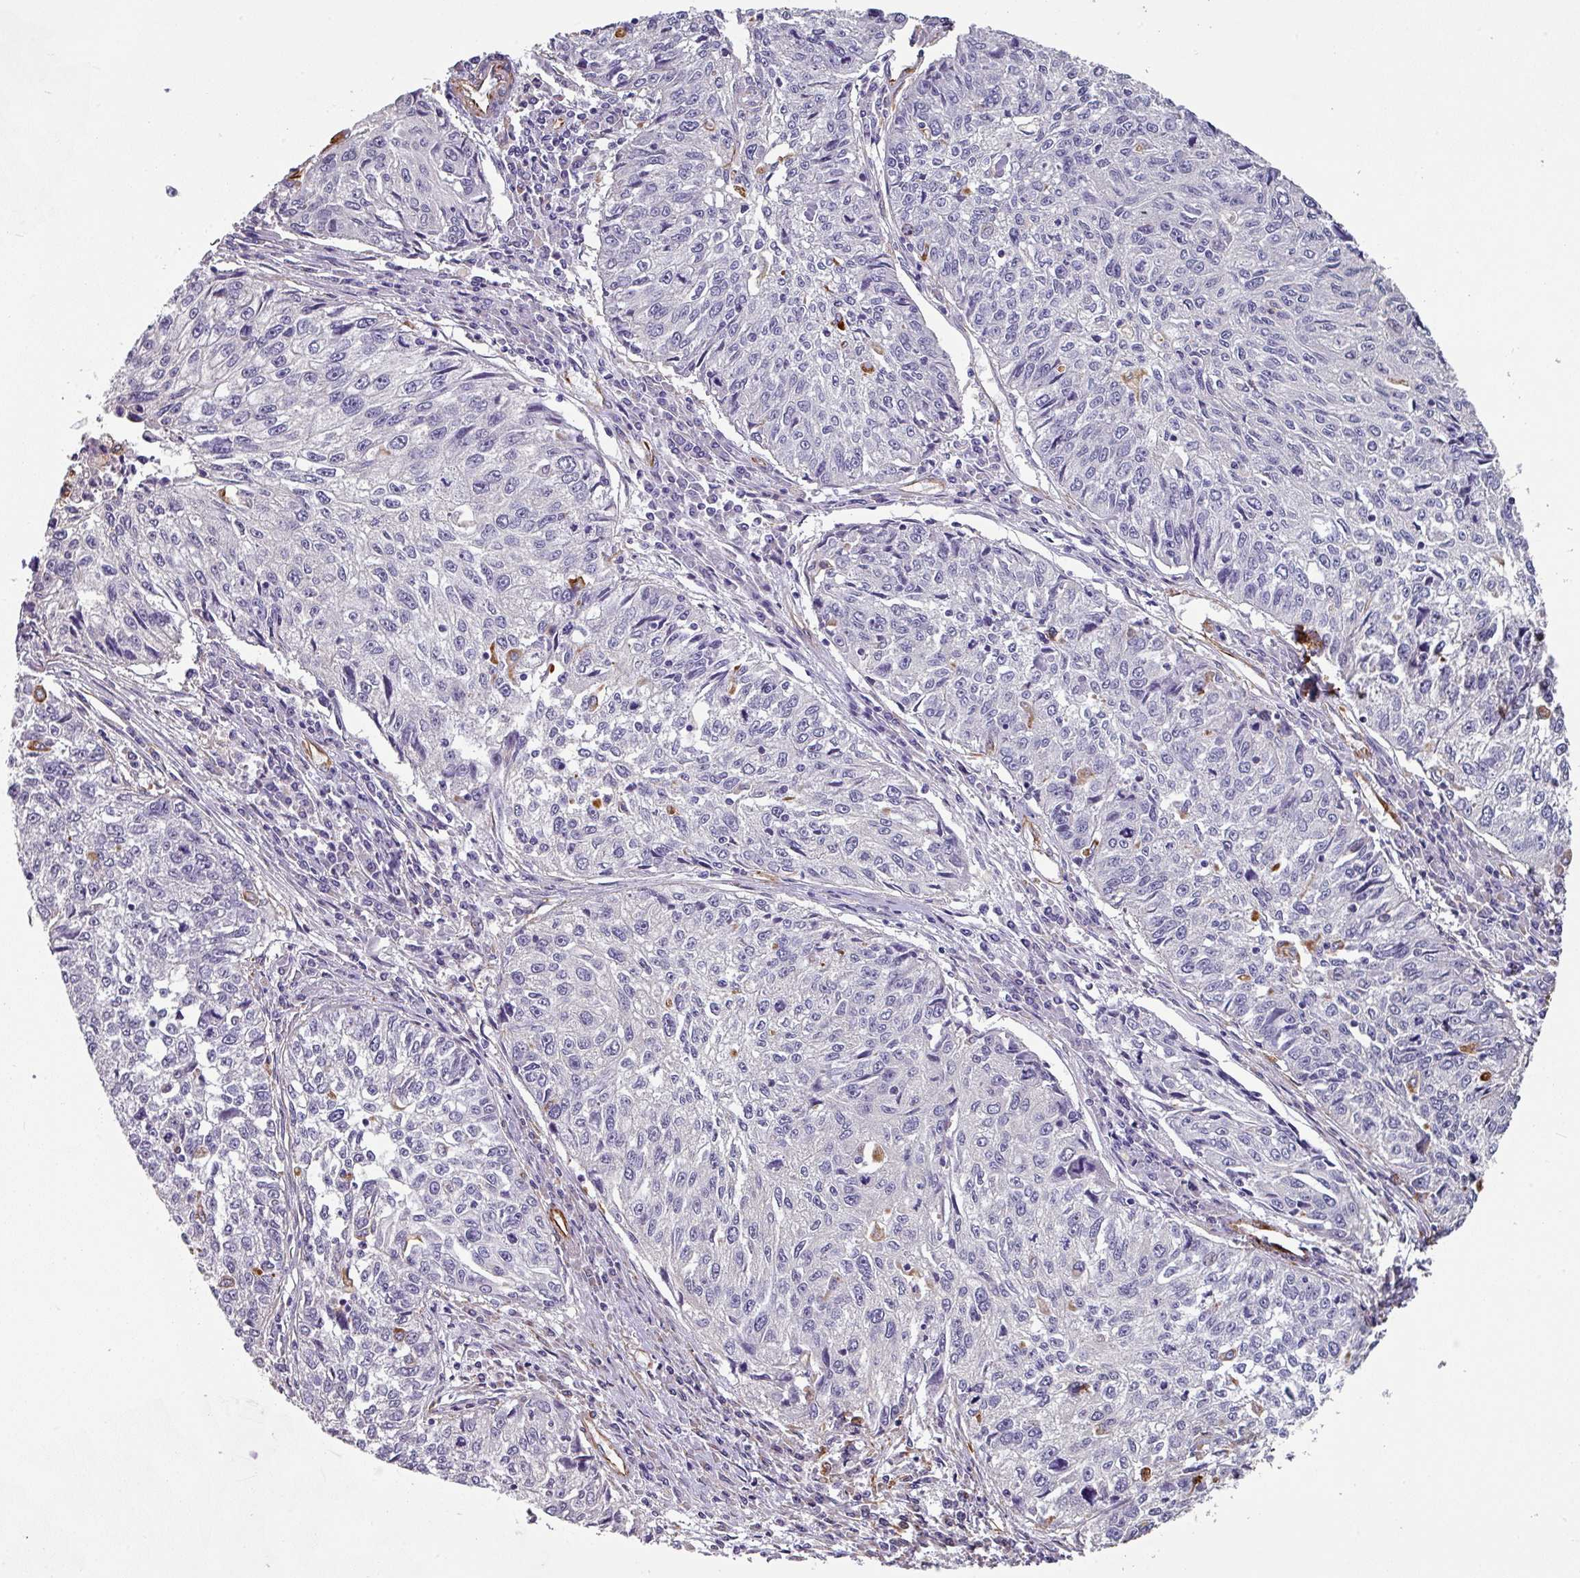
{"staining": {"intensity": "negative", "quantity": "none", "location": "none"}, "tissue": "cervical cancer", "cell_type": "Tumor cells", "image_type": "cancer", "snomed": [{"axis": "morphology", "description": "Squamous cell carcinoma, NOS"}, {"axis": "topography", "description": "Cervix"}], "caption": "This photomicrograph is of cervical cancer stained with immunohistochemistry to label a protein in brown with the nuclei are counter-stained blue. There is no expression in tumor cells.", "gene": "ZNF280C", "patient": {"sex": "female", "age": 57}}